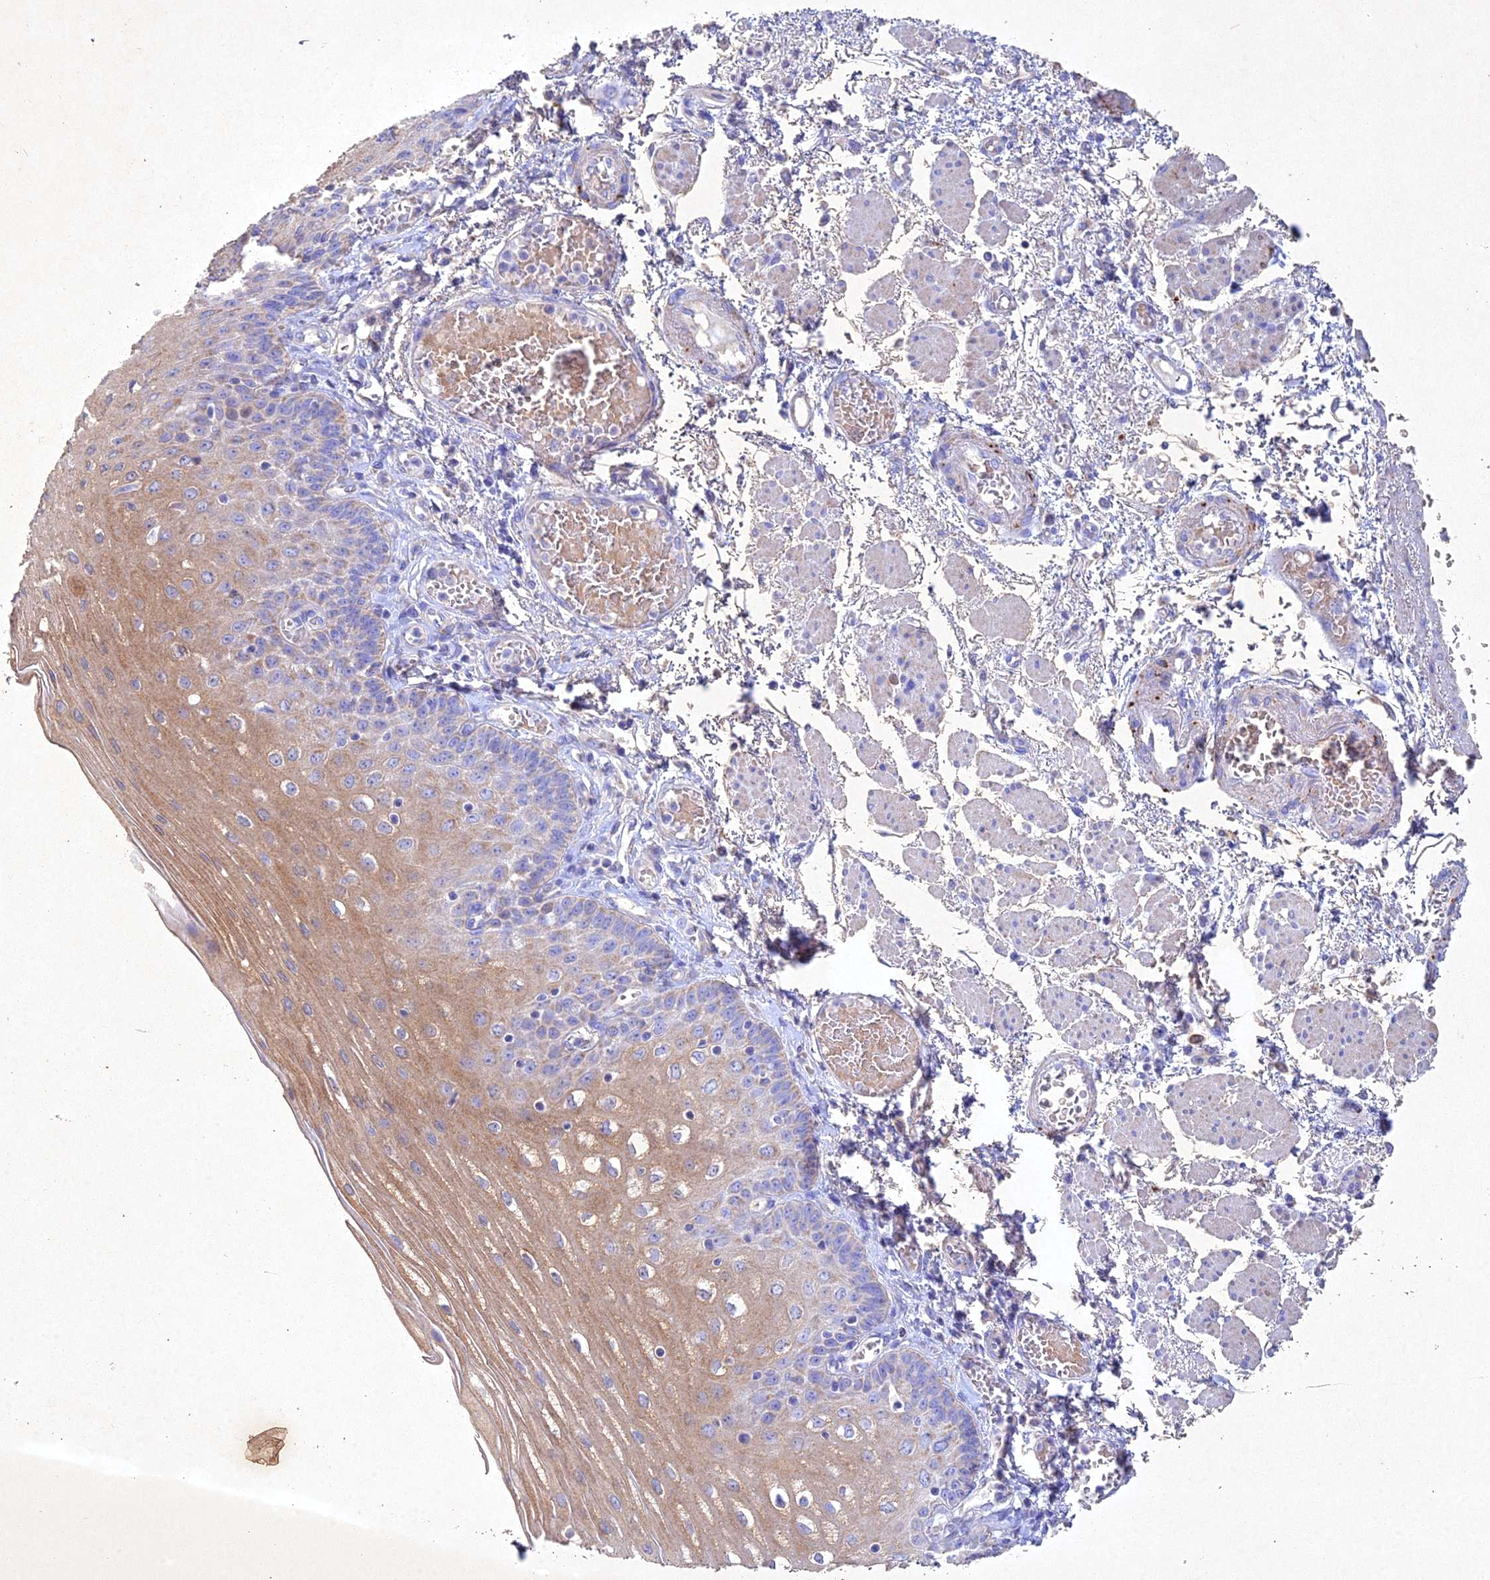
{"staining": {"intensity": "moderate", "quantity": "<25%", "location": "cytoplasmic/membranous"}, "tissue": "esophagus", "cell_type": "Squamous epithelial cells", "image_type": "normal", "snomed": [{"axis": "morphology", "description": "Normal tissue, NOS"}, {"axis": "topography", "description": "Esophagus"}], "caption": "Immunohistochemistry (IHC) photomicrograph of normal esophagus: esophagus stained using immunohistochemistry reveals low levels of moderate protein expression localized specifically in the cytoplasmic/membranous of squamous epithelial cells, appearing as a cytoplasmic/membranous brown color.", "gene": "NDUFV1", "patient": {"sex": "male", "age": 81}}